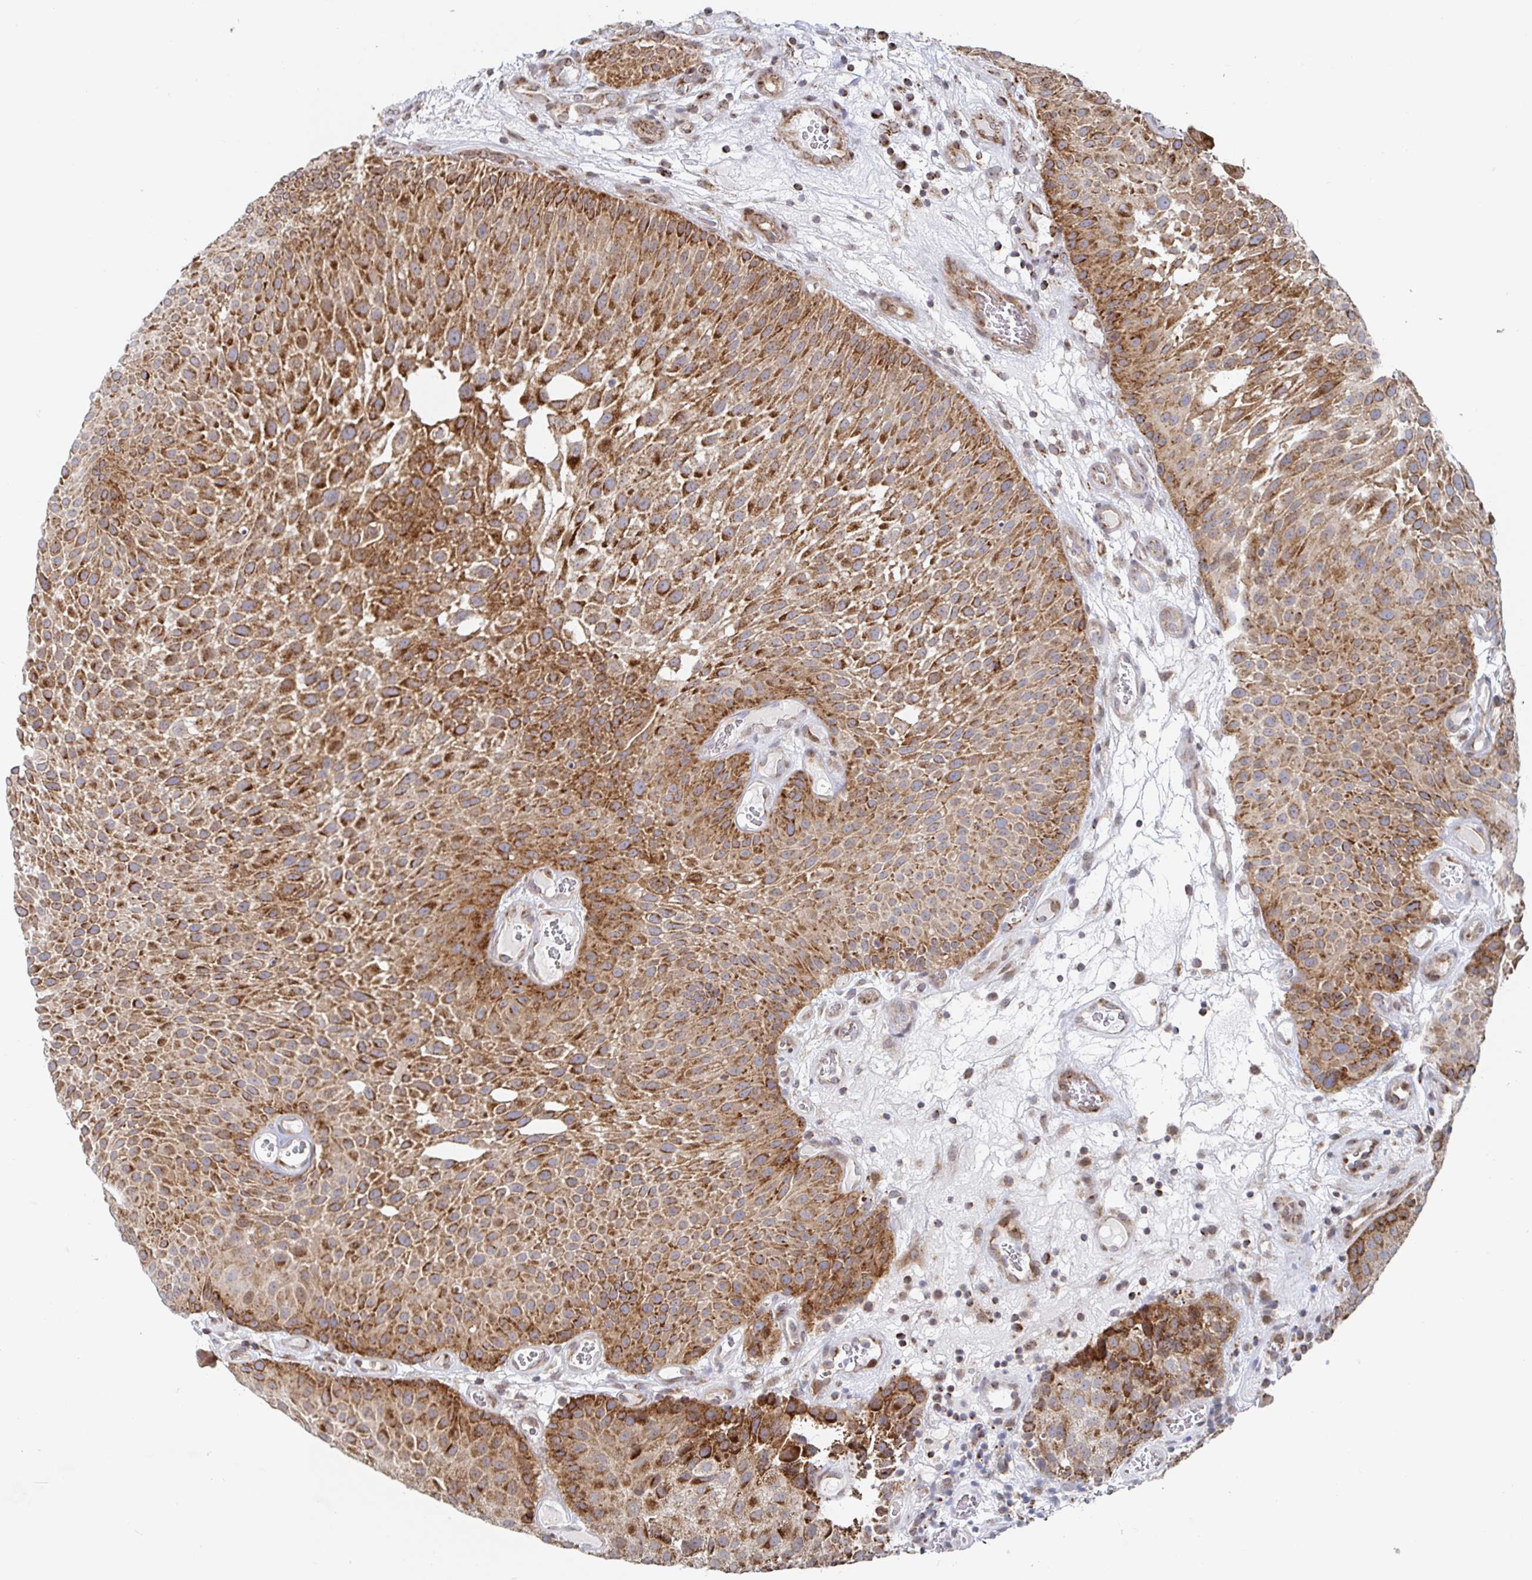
{"staining": {"intensity": "strong", "quantity": ">75%", "location": "cytoplasmic/membranous"}, "tissue": "urothelial cancer", "cell_type": "Tumor cells", "image_type": "cancer", "snomed": [{"axis": "morphology", "description": "Urothelial carcinoma, Low grade"}, {"axis": "topography", "description": "Urinary bladder"}], "caption": "Immunohistochemical staining of urothelial cancer displays strong cytoplasmic/membranous protein positivity in approximately >75% of tumor cells. Ihc stains the protein in brown and the nuclei are stained blue.", "gene": "STARD8", "patient": {"sex": "male", "age": 72}}